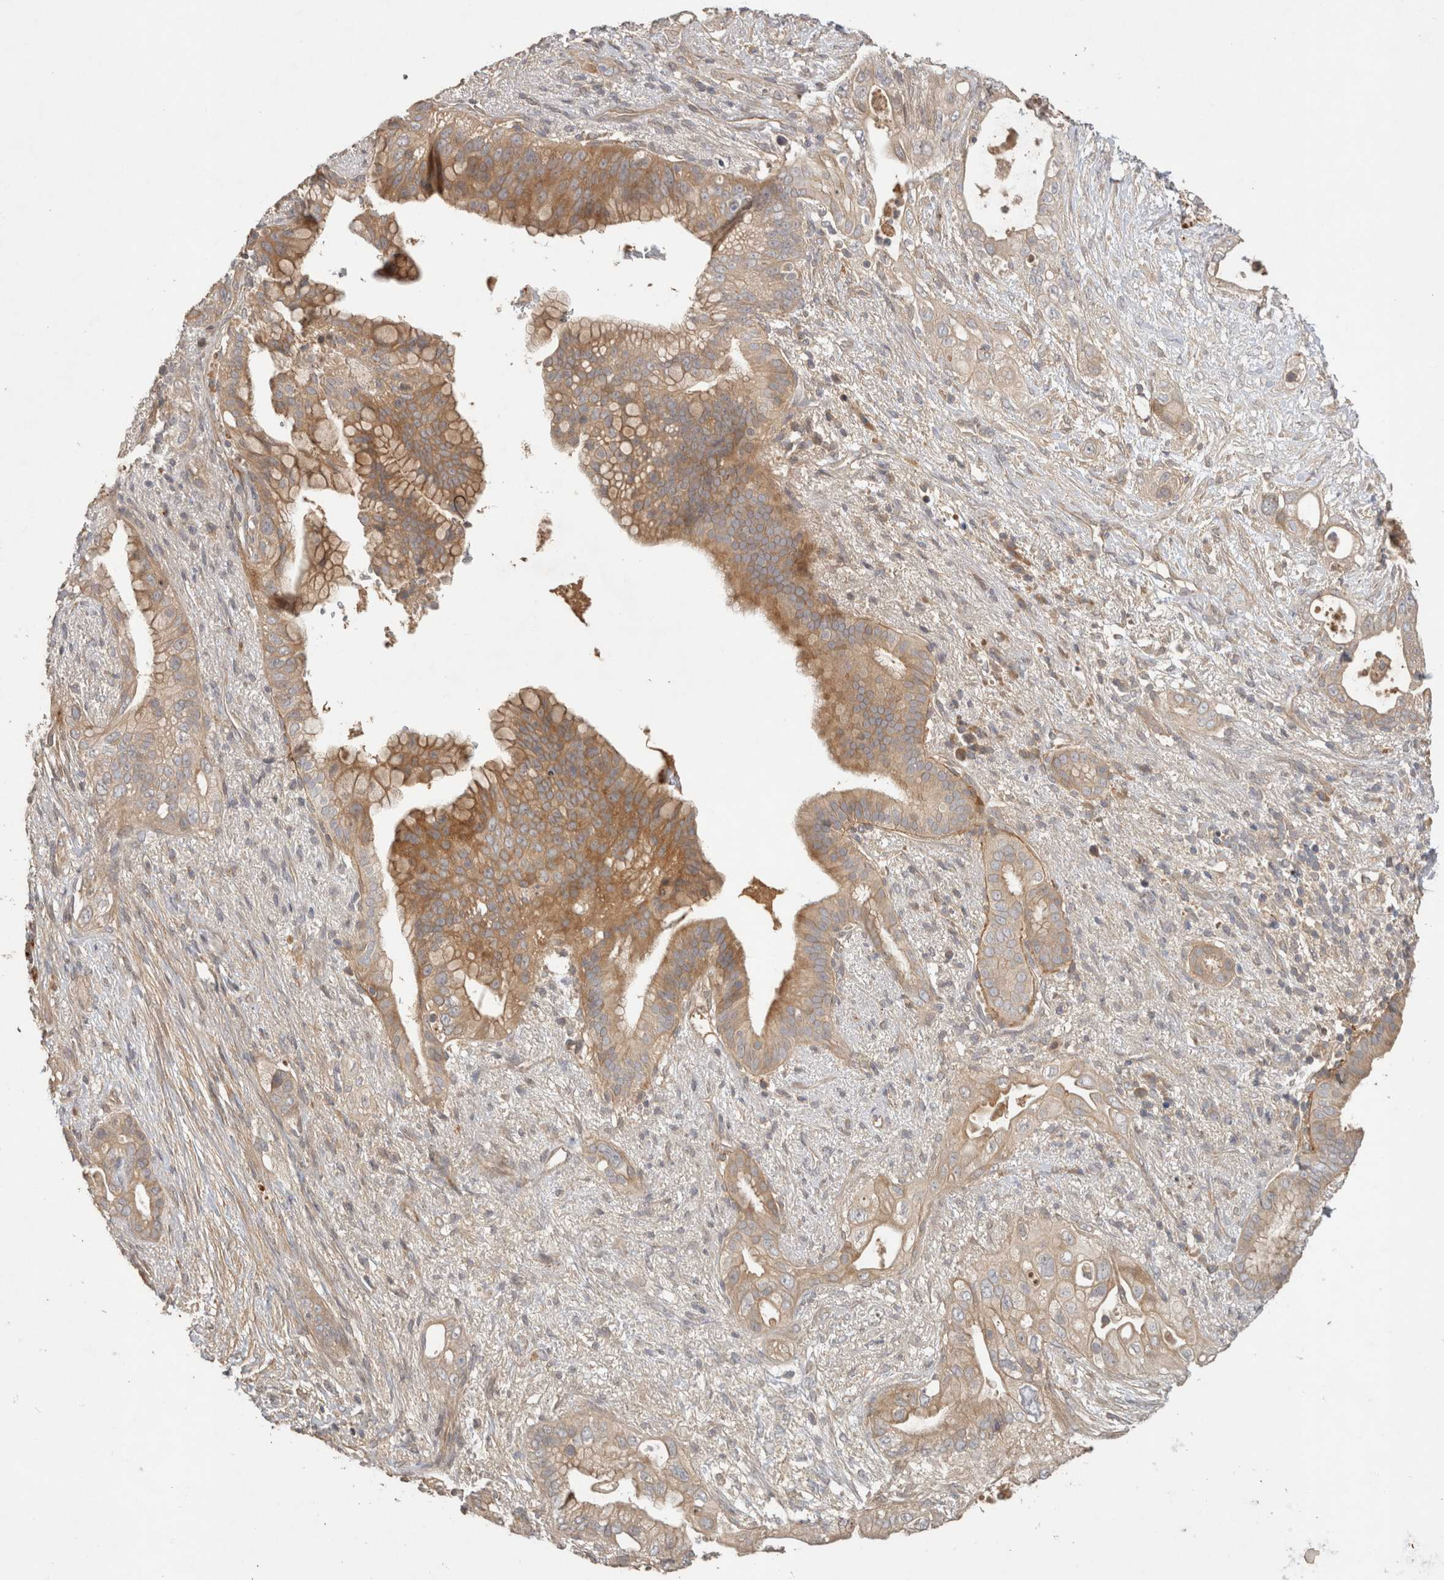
{"staining": {"intensity": "moderate", "quantity": ">75%", "location": "cytoplasmic/membranous"}, "tissue": "pancreatic cancer", "cell_type": "Tumor cells", "image_type": "cancer", "snomed": [{"axis": "morphology", "description": "Adenocarcinoma, NOS"}, {"axis": "topography", "description": "Pancreas"}], "caption": "Human pancreatic adenocarcinoma stained with a brown dye shows moderate cytoplasmic/membranous positive staining in approximately >75% of tumor cells.", "gene": "PPP1R42", "patient": {"sex": "male", "age": 53}}